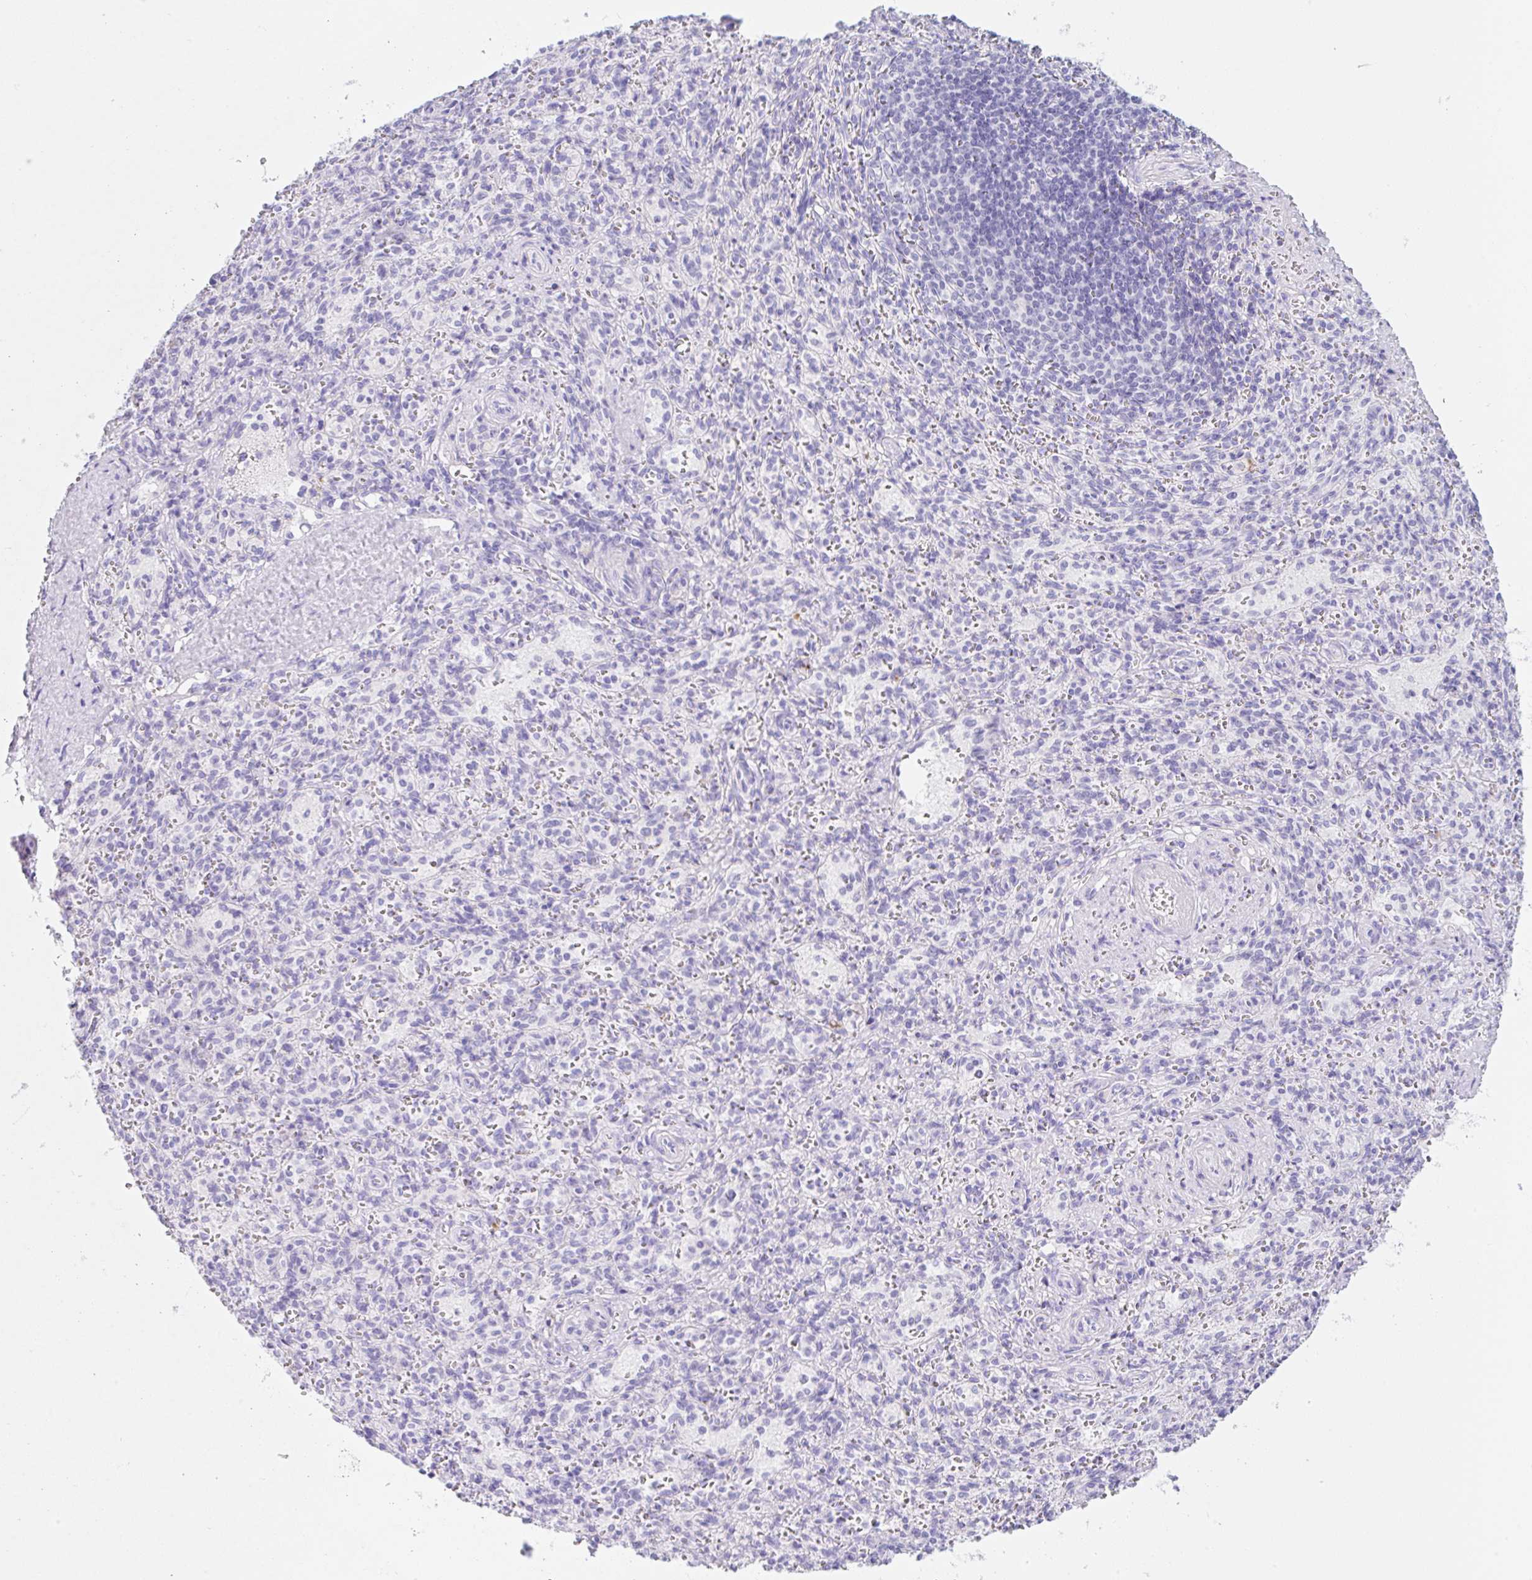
{"staining": {"intensity": "negative", "quantity": "none", "location": "none"}, "tissue": "spleen", "cell_type": "Cells in red pulp", "image_type": "normal", "snomed": [{"axis": "morphology", "description": "Normal tissue, NOS"}, {"axis": "topography", "description": "Spleen"}], "caption": "Histopathology image shows no significant protein expression in cells in red pulp of unremarkable spleen.", "gene": "KLK8", "patient": {"sex": "female", "age": 26}}